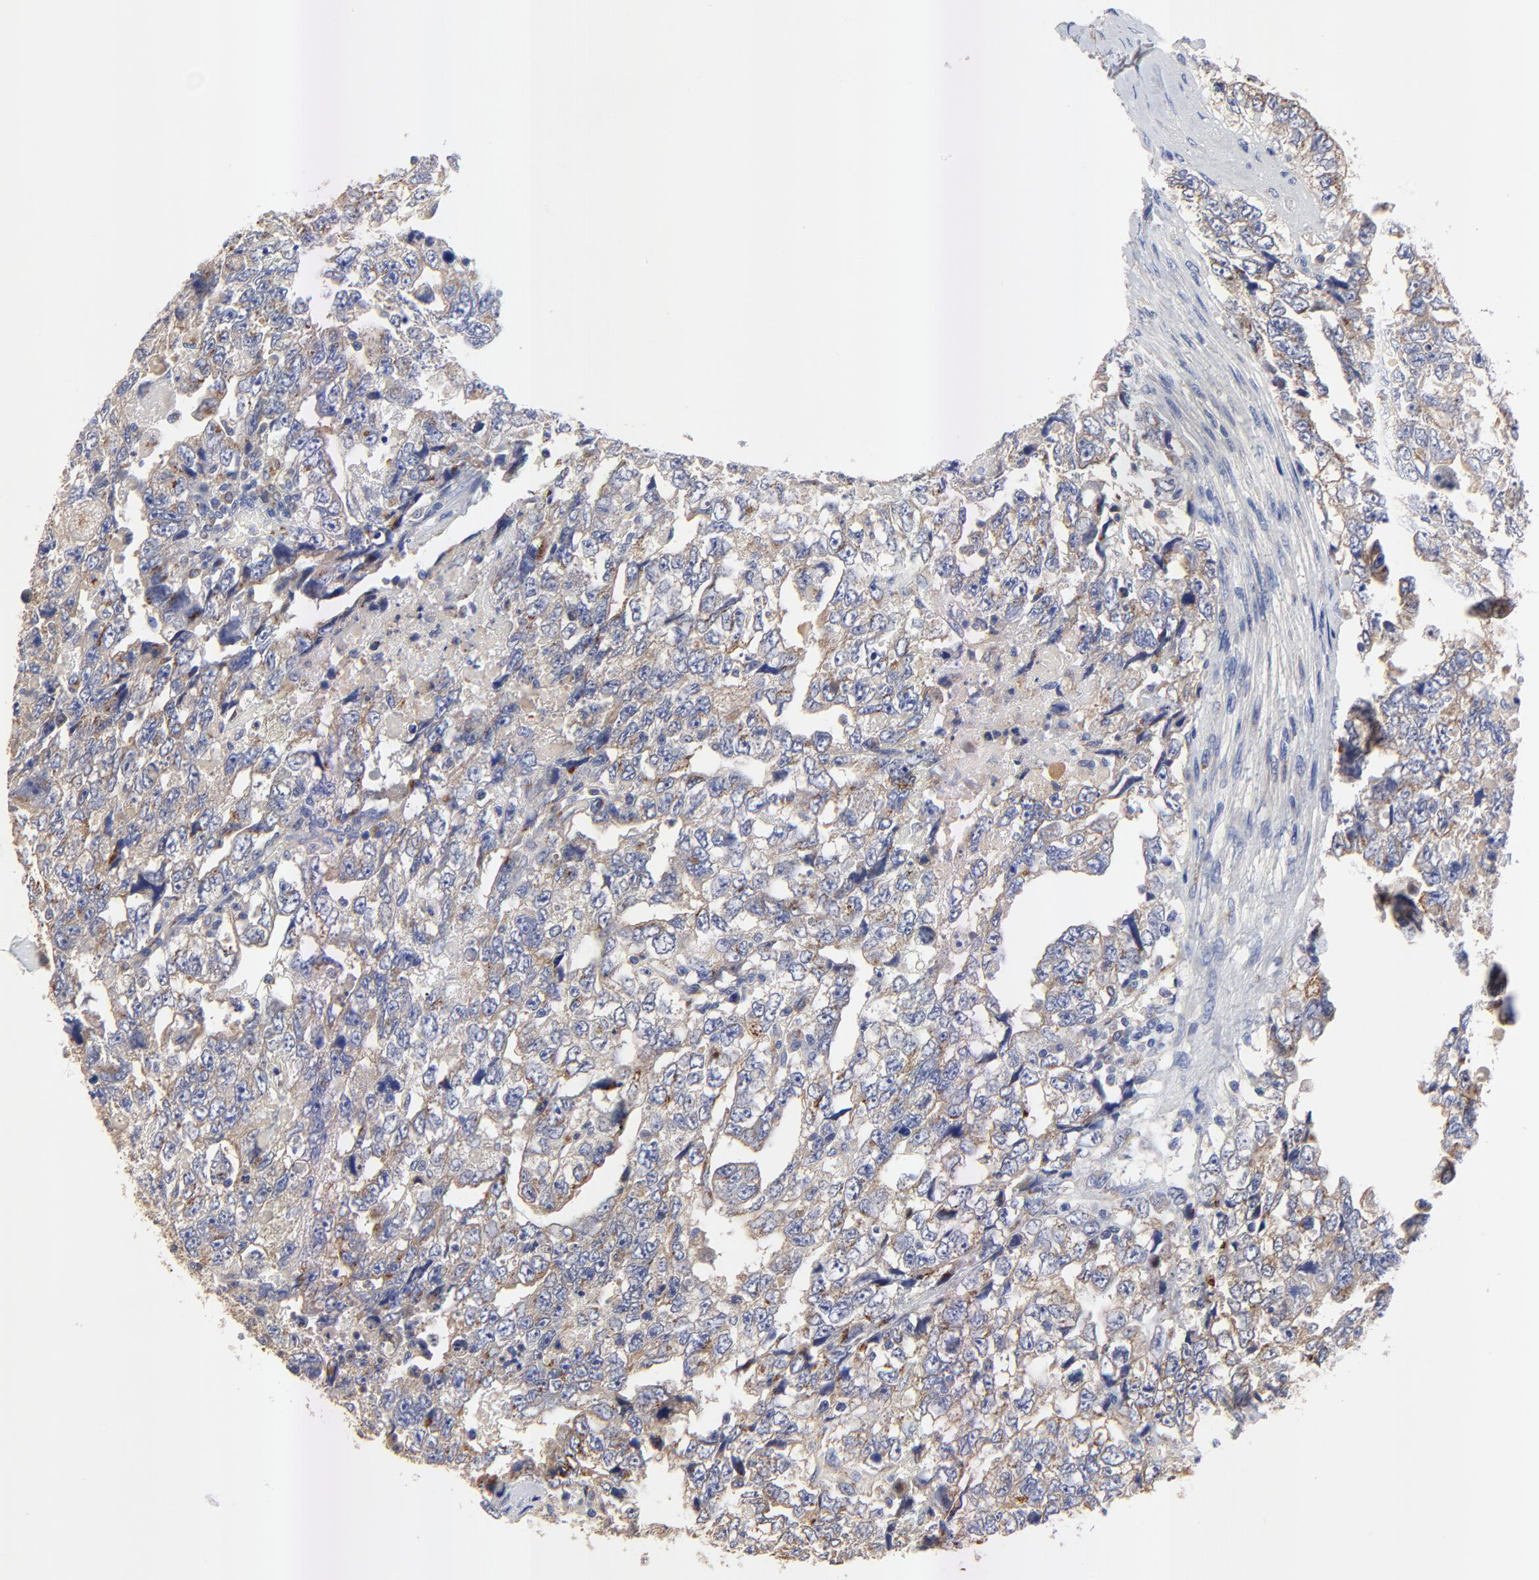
{"staining": {"intensity": "weak", "quantity": ">75%", "location": "cytoplasmic/membranous"}, "tissue": "testis cancer", "cell_type": "Tumor cells", "image_type": "cancer", "snomed": [{"axis": "morphology", "description": "Carcinoma, Embryonal, NOS"}, {"axis": "topography", "description": "Testis"}], "caption": "Testis embryonal carcinoma stained for a protein (brown) displays weak cytoplasmic/membranous positive positivity in approximately >75% of tumor cells.", "gene": "FBXL2", "patient": {"sex": "male", "age": 36}}